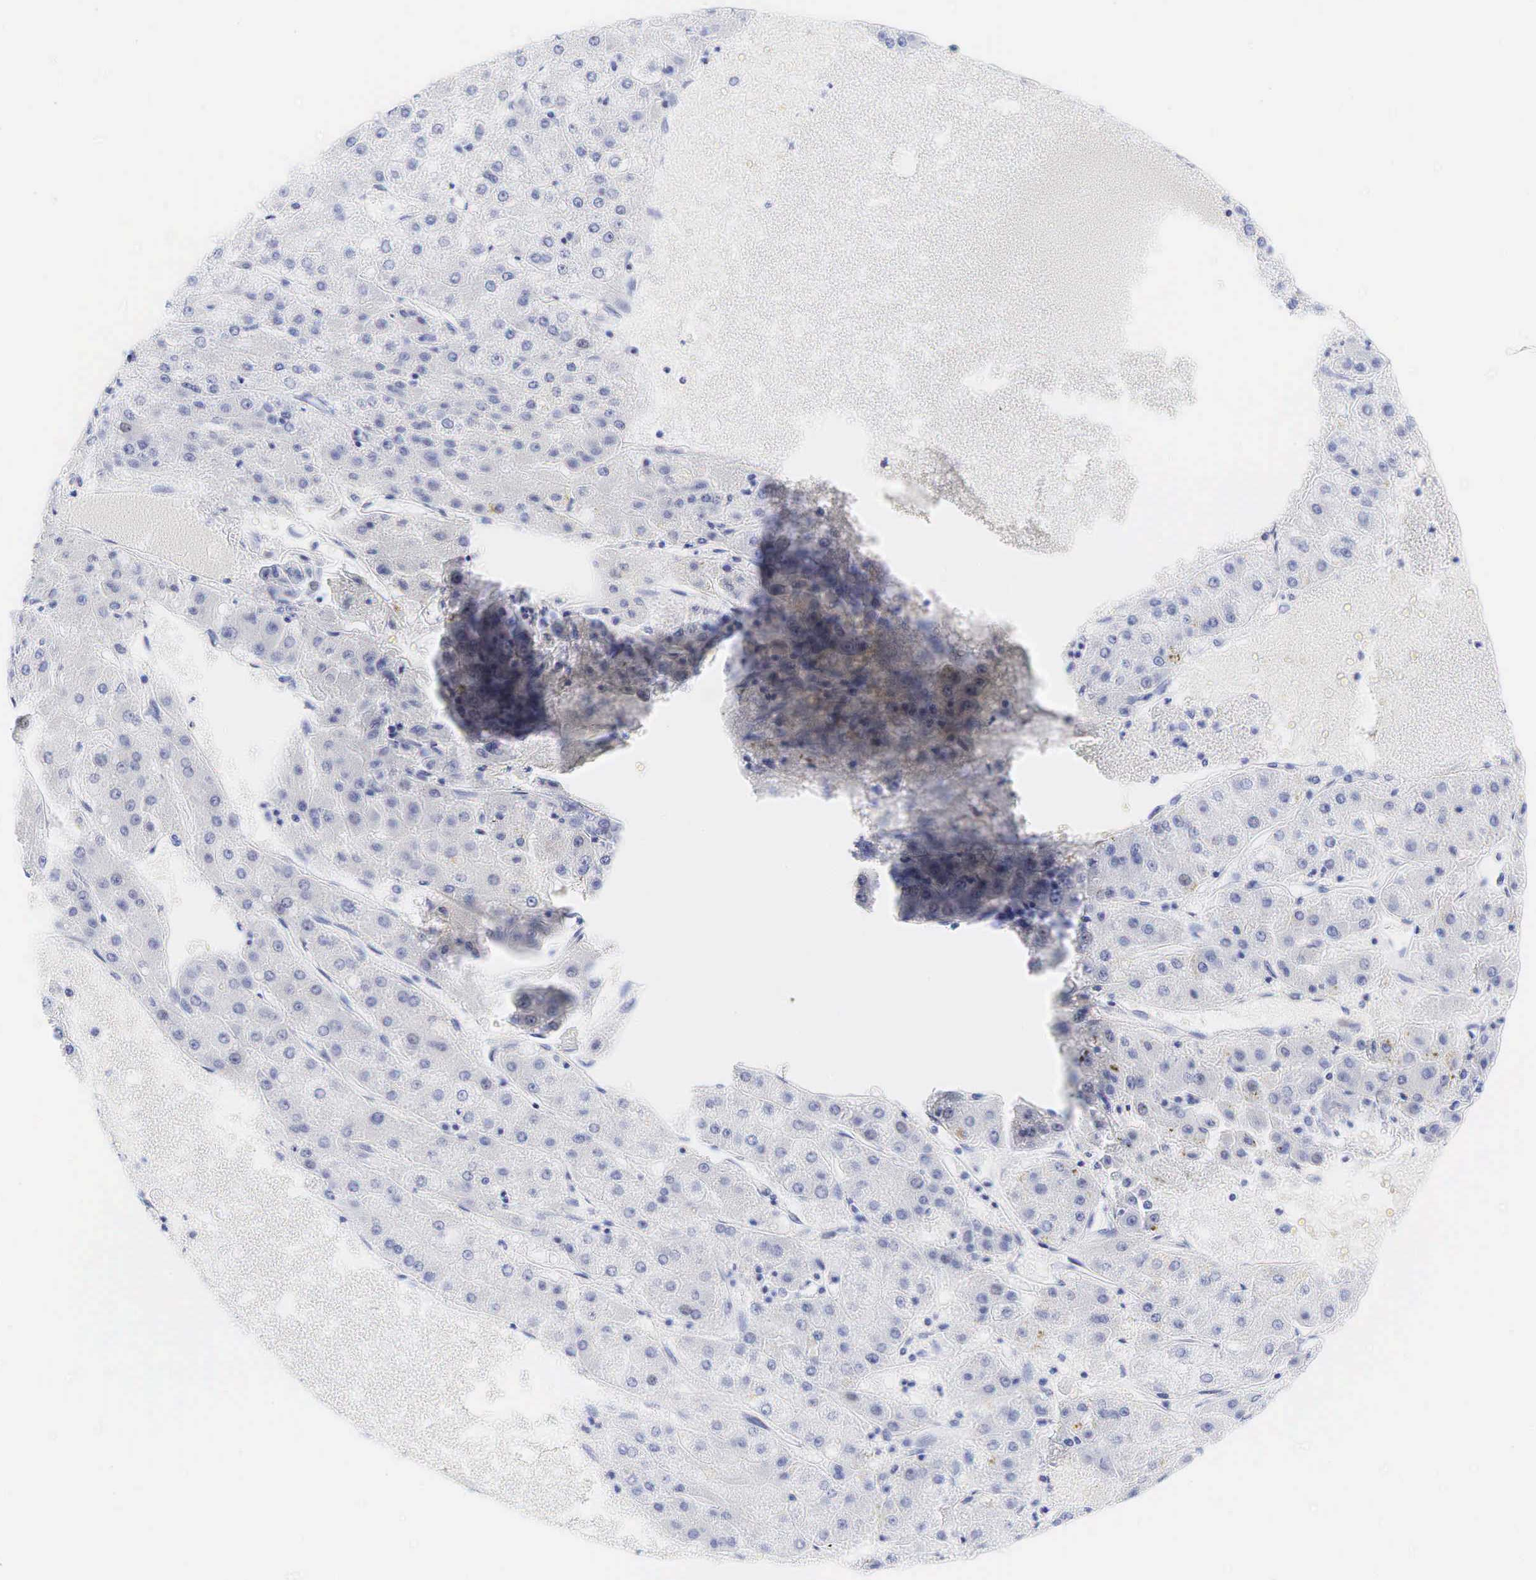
{"staining": {"intensity": "negative", "quantity": "none", "location": "none"}, "tissue": "liver cancer", "cell_type": "Tumor cells", "image_type": "cancer", "snomed": [{"axis": "morphology", "description": "Carcinoma, Hepatocellular, NOS"}, {"axis": "topography", "description": "Liver"}], "caption": "Immunohistochemistry (IHC) micrograph of liver cancer stained for a protein (brown), which displays no staining in tumor cells.", "gene": "CALD1", "patient": {"sex": "female", "age": 52}}